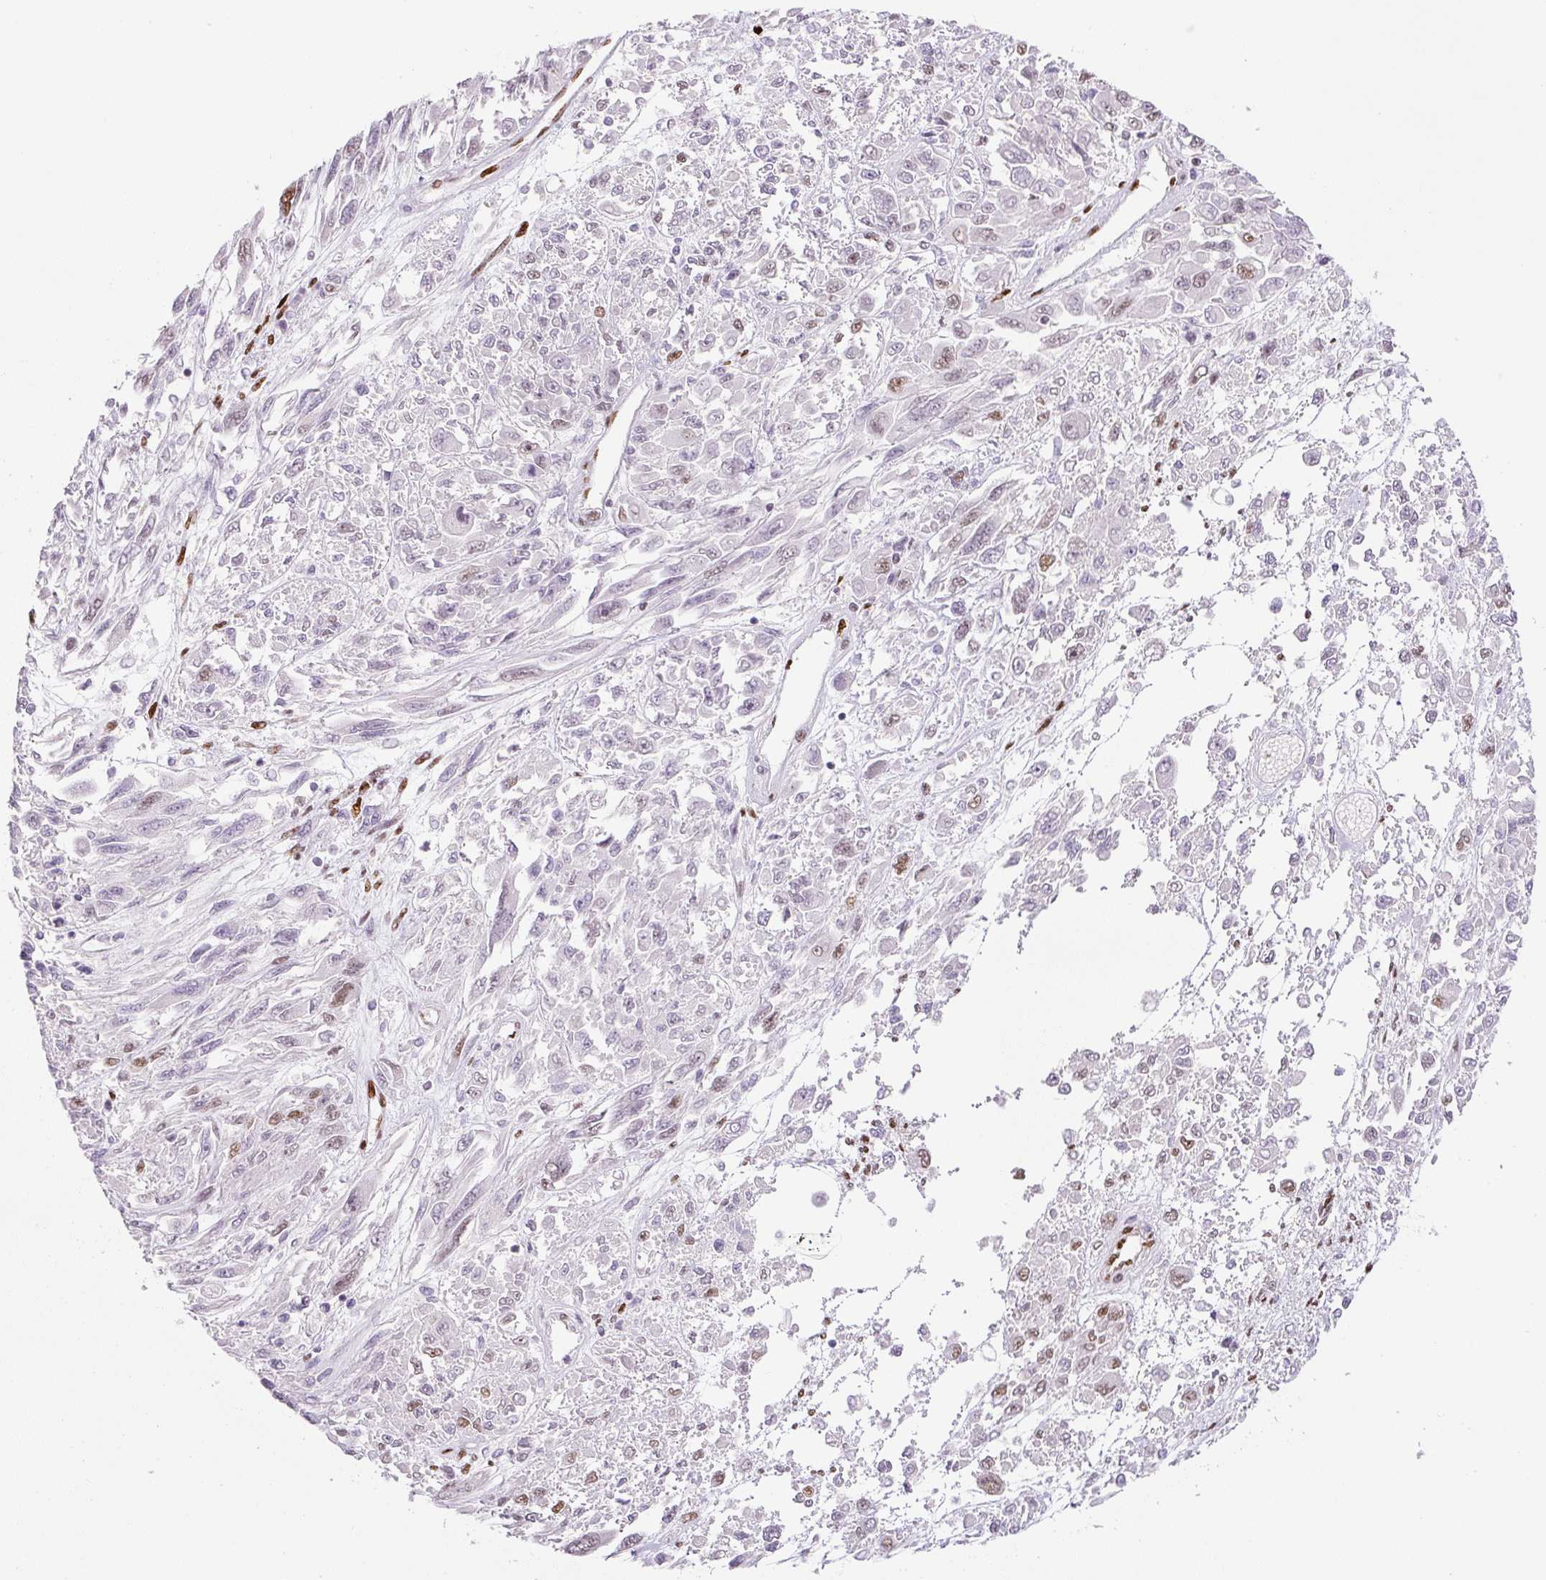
{"staining": {"intensity": "moderate", "quantity": "25%-75%", "location": "nuclear"}, "tissue": "melanoma", "cell_type": "Tumor cells", "image_type": "cancer", "snomed": [{"axis": "morphology", "description": "Malignant melanoma, NOS"}, {"axis": "topography", "description": "Skin"}], "caption": "Tumor cells display moderate nuclear expression in approximately 25%-75% of cells in malignant melanoma.", "gene": "ZEB1", "patient": {"sex": "female", "age": 91}}